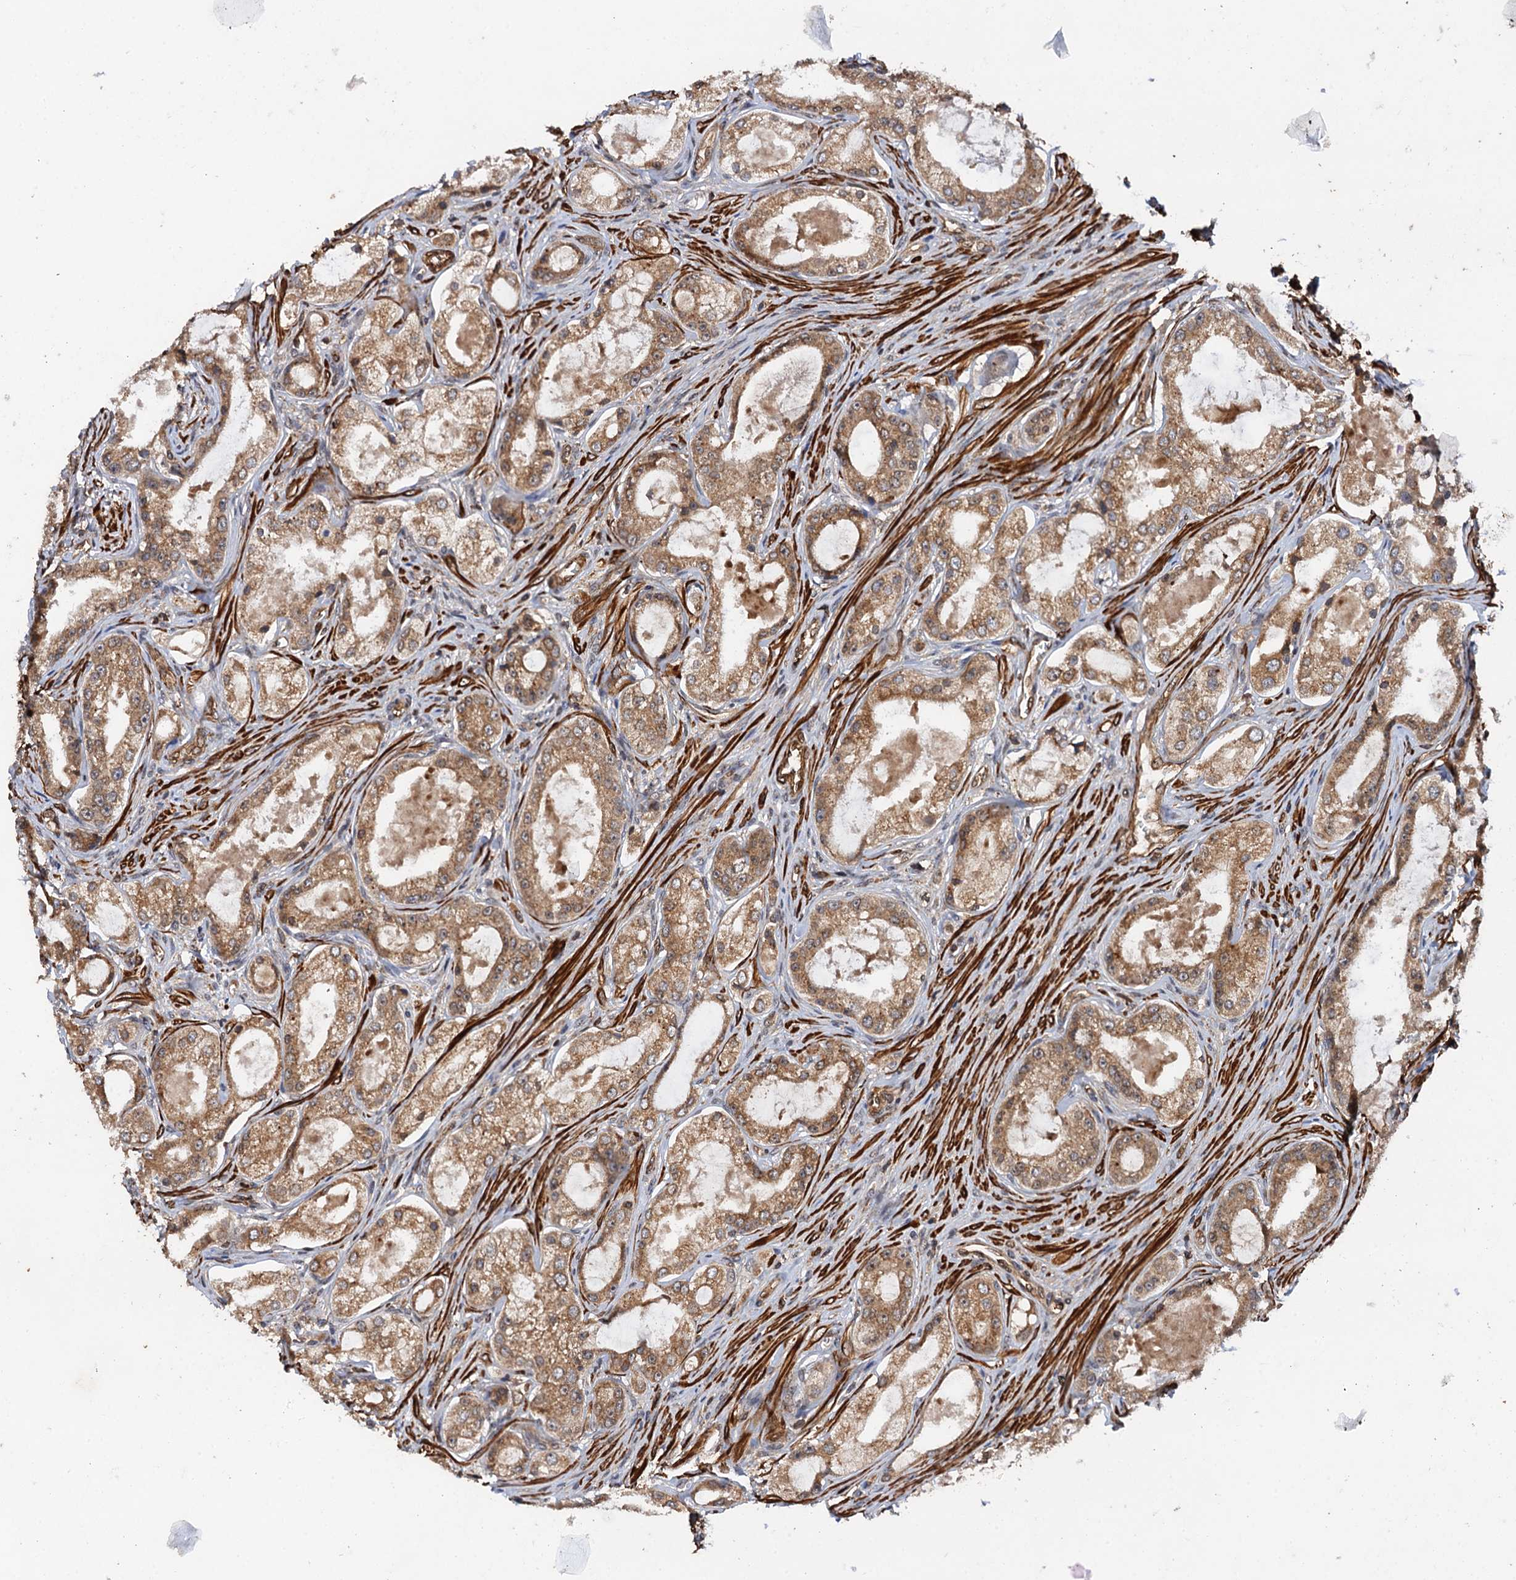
{"staining": {"intensity": "moderate", "quantity": ">75%", "location": "cytoplasmic/membranous"}, "tissue": "prostate cancer", "cell_type": "Tumor cells", "image_type": "cancer", "snomed": [{"axis": "morphology", "description": "Adenocarcinoma, Low grade"}, {"axis": "topography", "description": "Prostate"}], "caption": "Prostate cancer (adenocarcinoma (low-grade)) was stained to show a protein in brown. There is medium levels of moderate cytoplasmic/membranous staining in approximately >75% of tumor cells.", "gene": "BORA", "patient": {"sex": "male", "age": 68}}